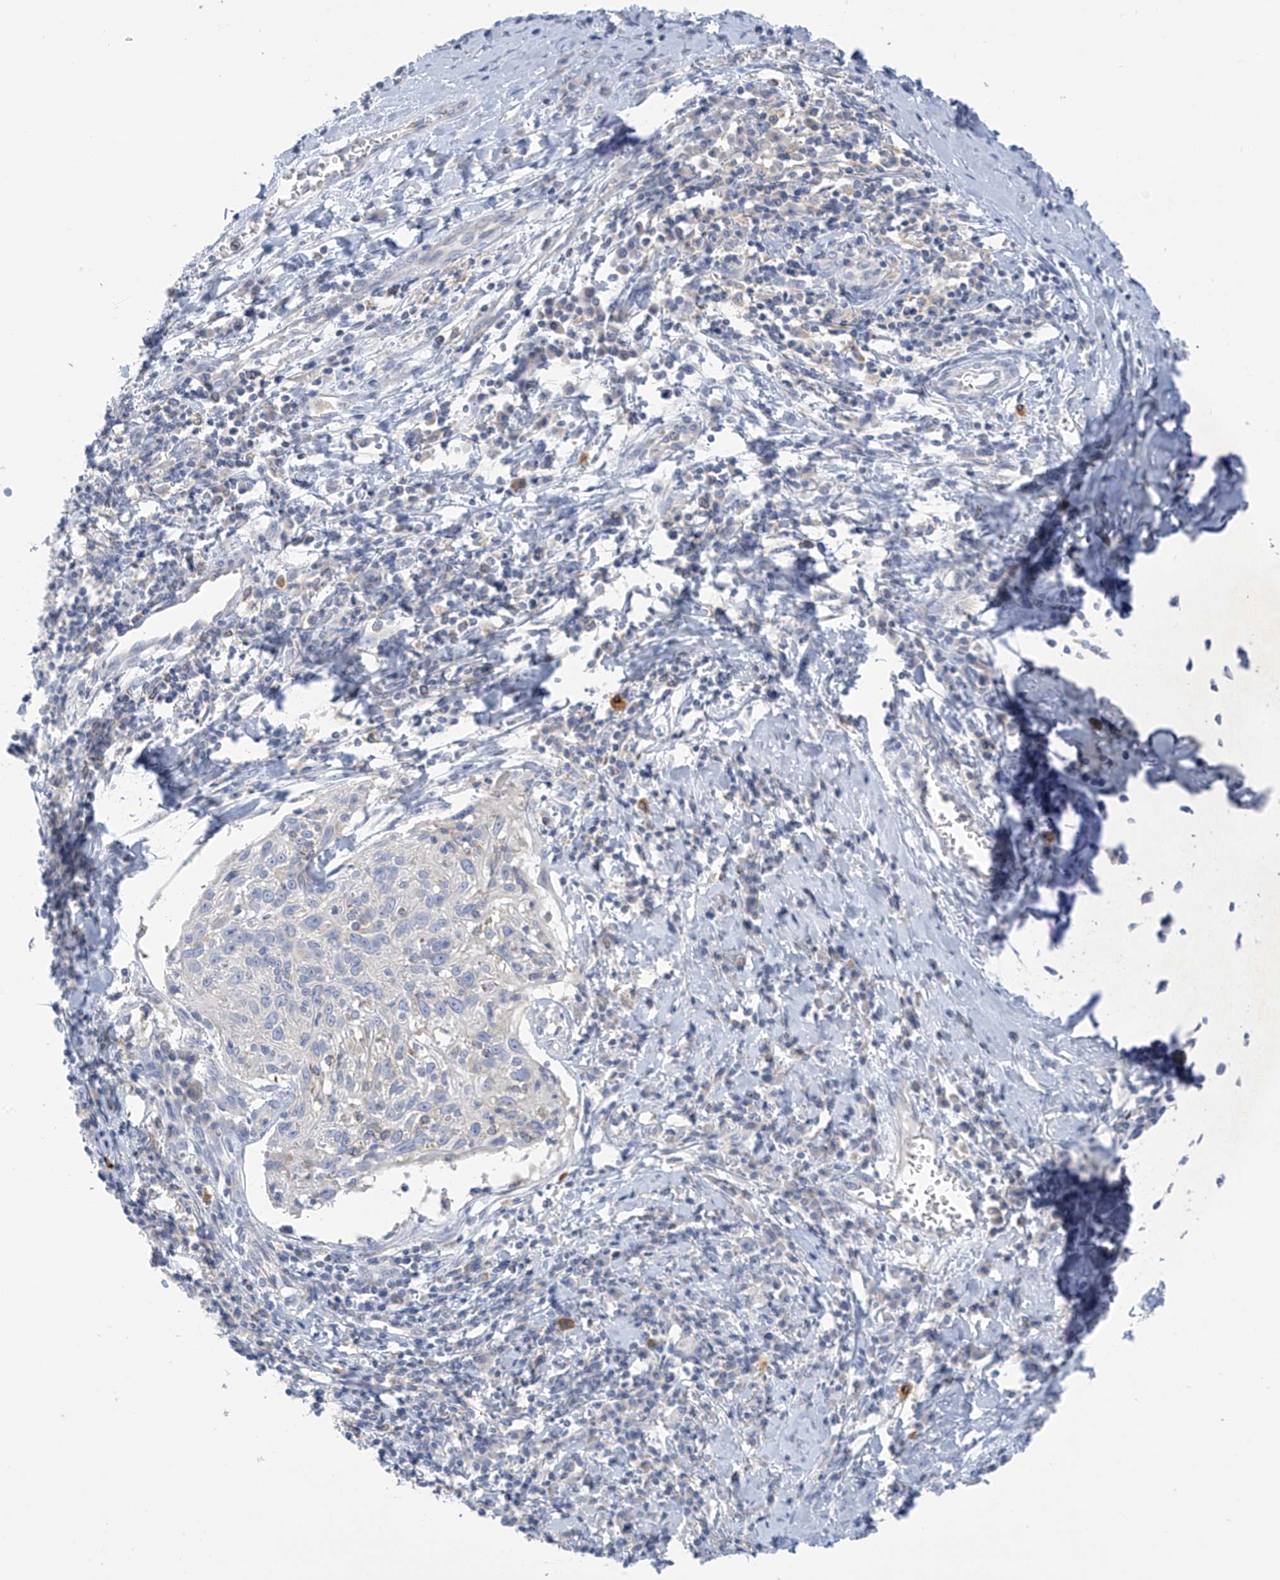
{"staining": {"intensity": "negative", "quantity": "none", "location": "none"}, "tissue": "cervical cancer", "cell_type": "Tumor cells", "image_type": "cancer", "snomed": [{"axis": "morphology", "description": "Squamous cell carcinoma, NOS"}, {"axis": "topography", "description": "Cervix"}], "caption": "This is a histopathology image of immunohistochemistry staining of cervical cancer, which shows no positivity in tumor cells.", "gene": "SLC6A12", "patient": {"sex": "female", "age": 51}}